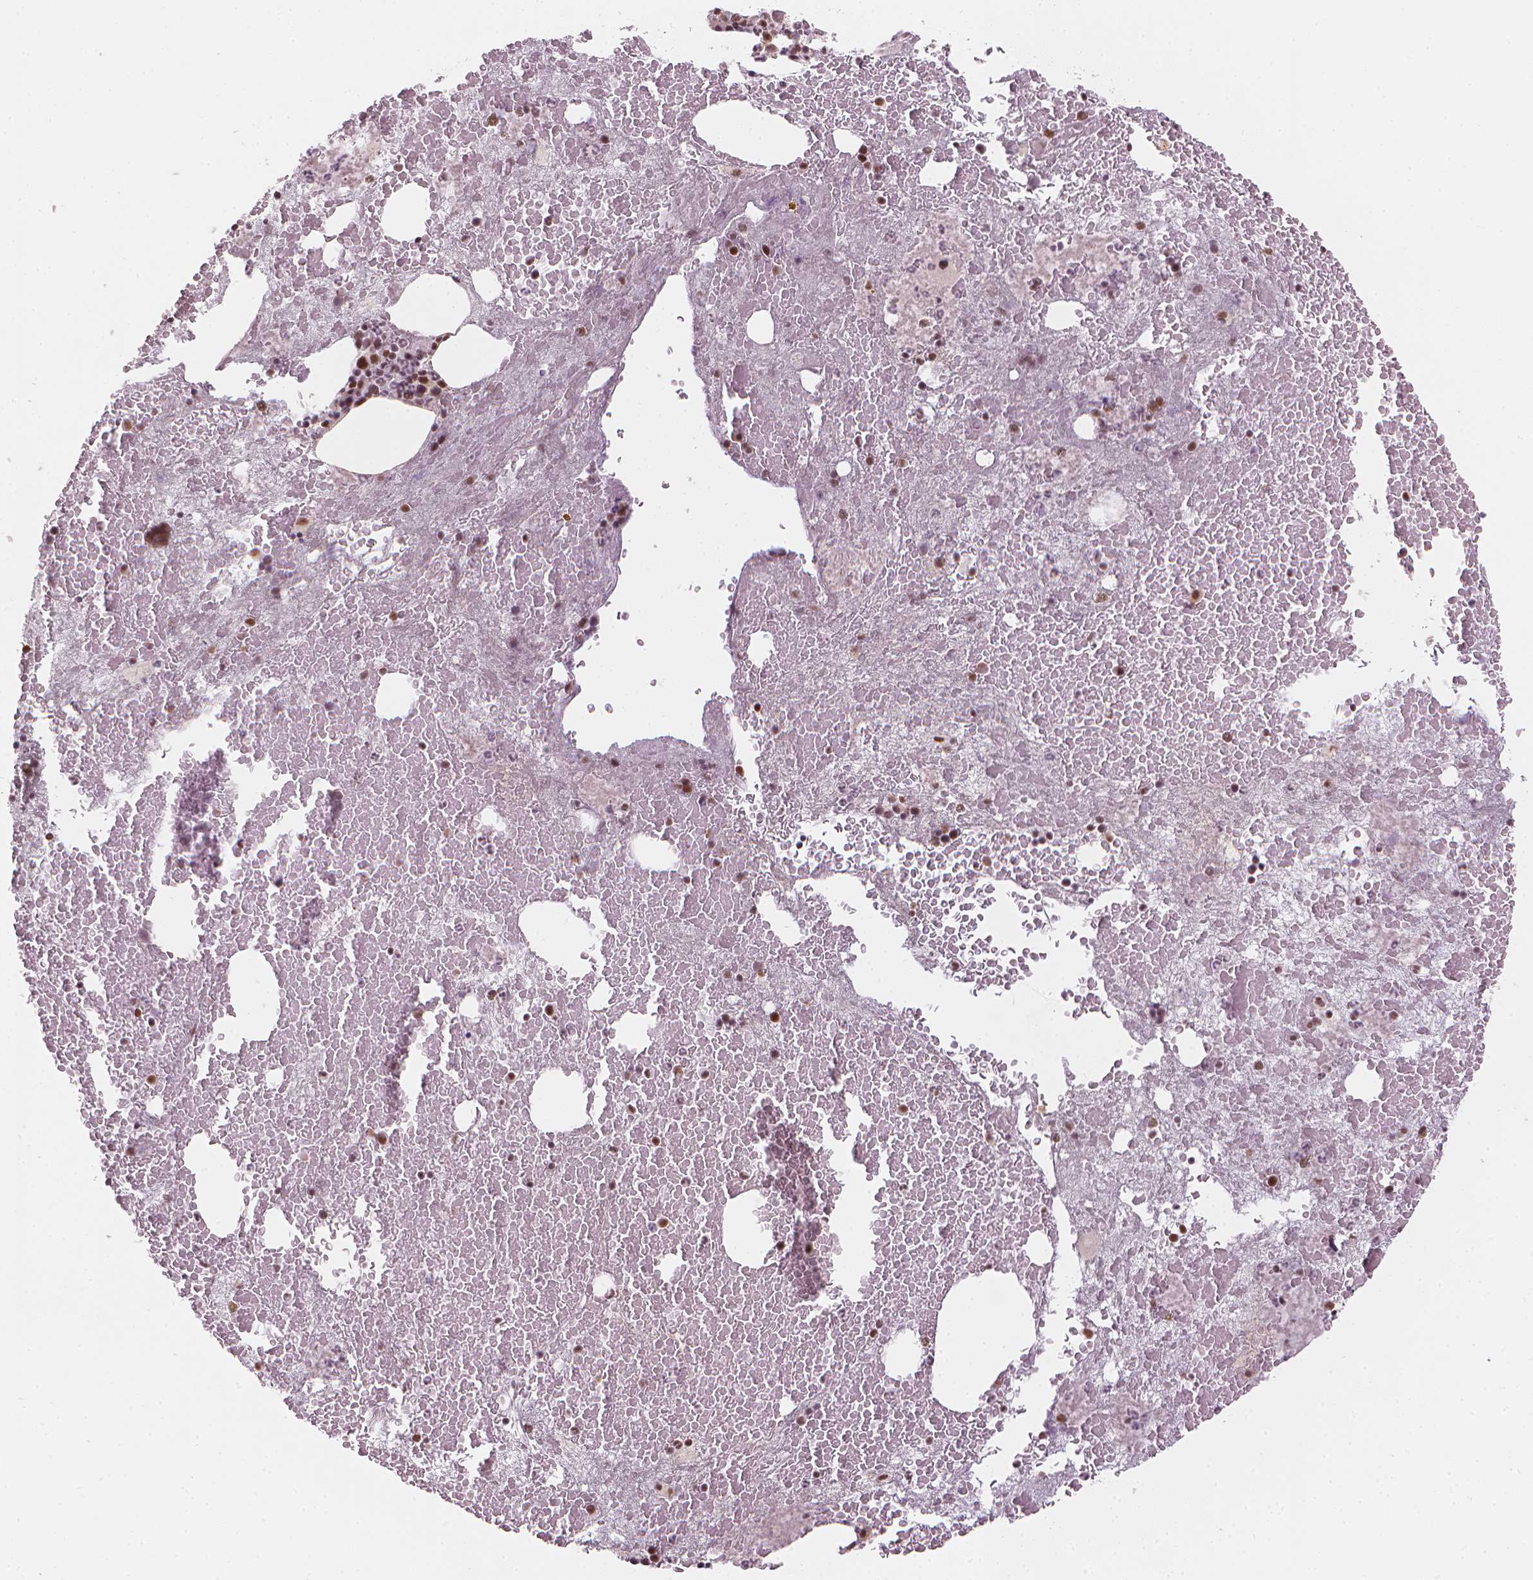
{"staining": {"intensity": "strong", "quantity": ">75%", "location": "nuclear"}, "tissue": "bone marrow", "cell_type": "Hematopoietic cells", "image_type": "normal", "snomed": [{"axis": "morphology", "description": "Normal tissue, NOS"}, {"axis": "topography", "description": "Bone marrow"}], "caption": "This photomicrograph shows unremarkable bone marrow stained with immunohistochemistry to label a protein in brown. The nuclear of hematopoietic cells show strong positivity for the protein. Nuclei are counter-stained blue.", "gene": "ELF2", "patient": {"sex": "male", "age": 81}}